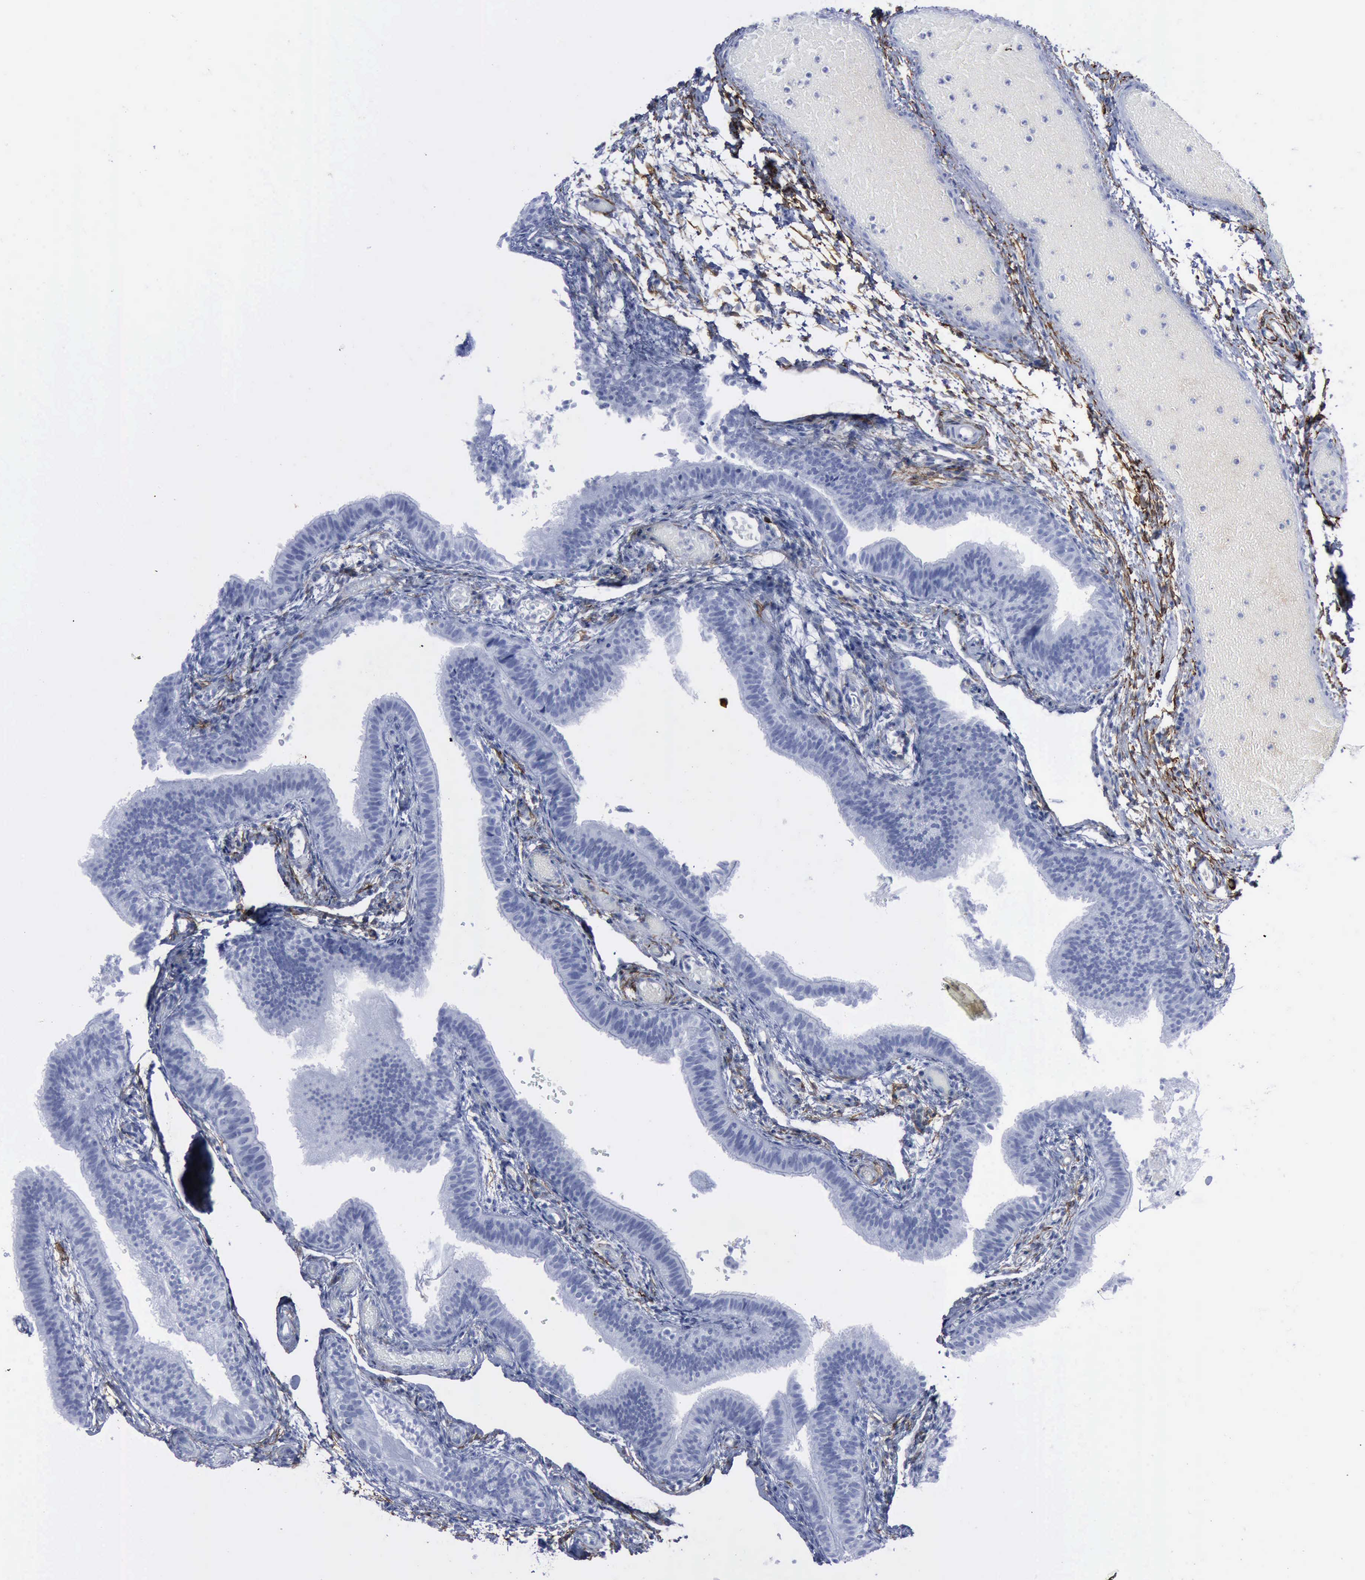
{"staining": {"intensity": "negative", "quantity": "none", "location": "none"}, "tissue": "fallopian tube", "cell_type": "Glandular cells", "image_type": "normal", "snomed": [{"axis": "morphology", "description": "Normal tissue, NOS"}, {"axis": "morphology", "description": "Dermoid, NOS"}, {"axis": "topography", "description": "Fallopian tube"}], "caption": "Immunohistochemistry micrograph of normal human fallopian tube stained for a protein (brown), which demonstrates no staining in glandular cells.", "gene": "NGFR", "patient": {"sex": "female", "age": 33}}